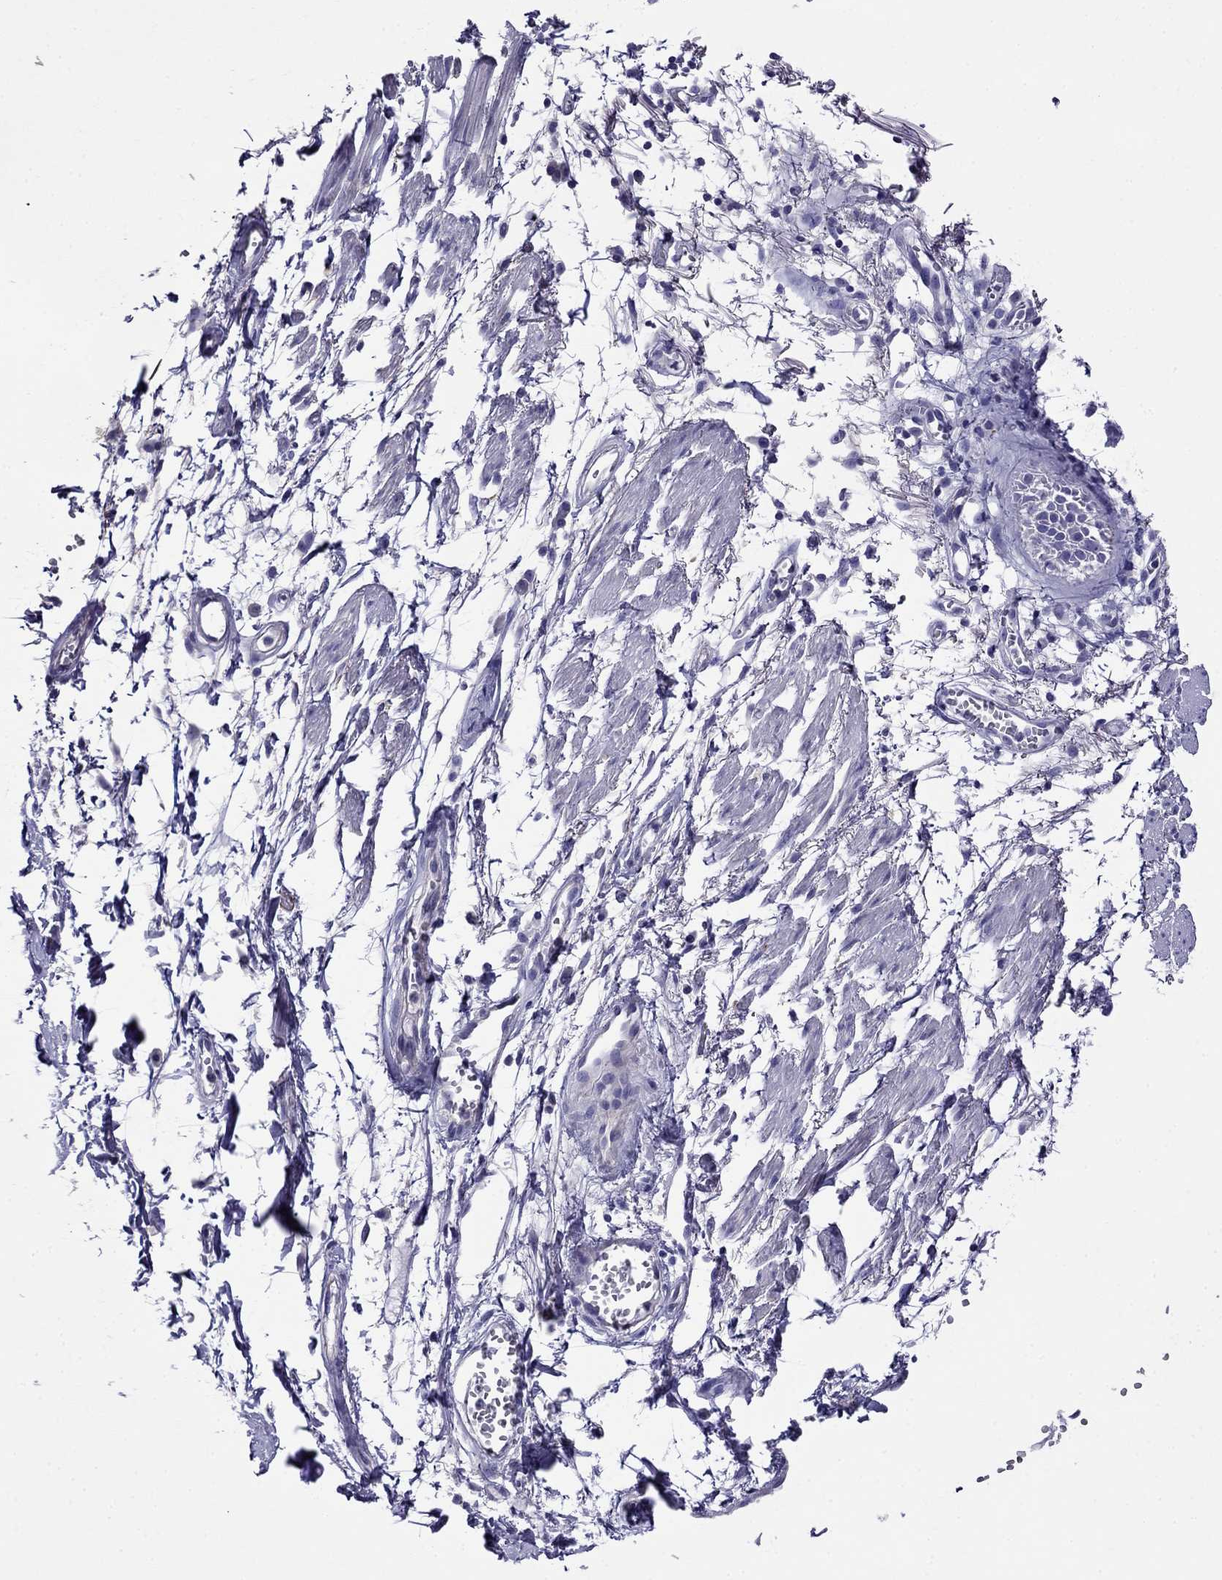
{"staining": {"intensity": "negative", "quantity": "none", "location": "none"}, "tissue": "soft tissue", "cell_type": "Fibroblasts", "image_type": "normal", "snomed": [{"axis": "morphology", "description": "Normal tissue, NOS"}, {"axis": "morphology", "description": "Squamous cell carcinoma, NOS"}, {"axis": "topography", "description": "Cartilage tissue"}, {"axis": "topography", "description": "Lung"}], "caption": "Immunohistochemistry (IHC) histopathology image of unremarkable soft tissue: soft tissue stained with DAB displays no significant protein positivity in fibroblasts.", "gene": "SCG2", "patient": {"sex": "male", "age": 66}}